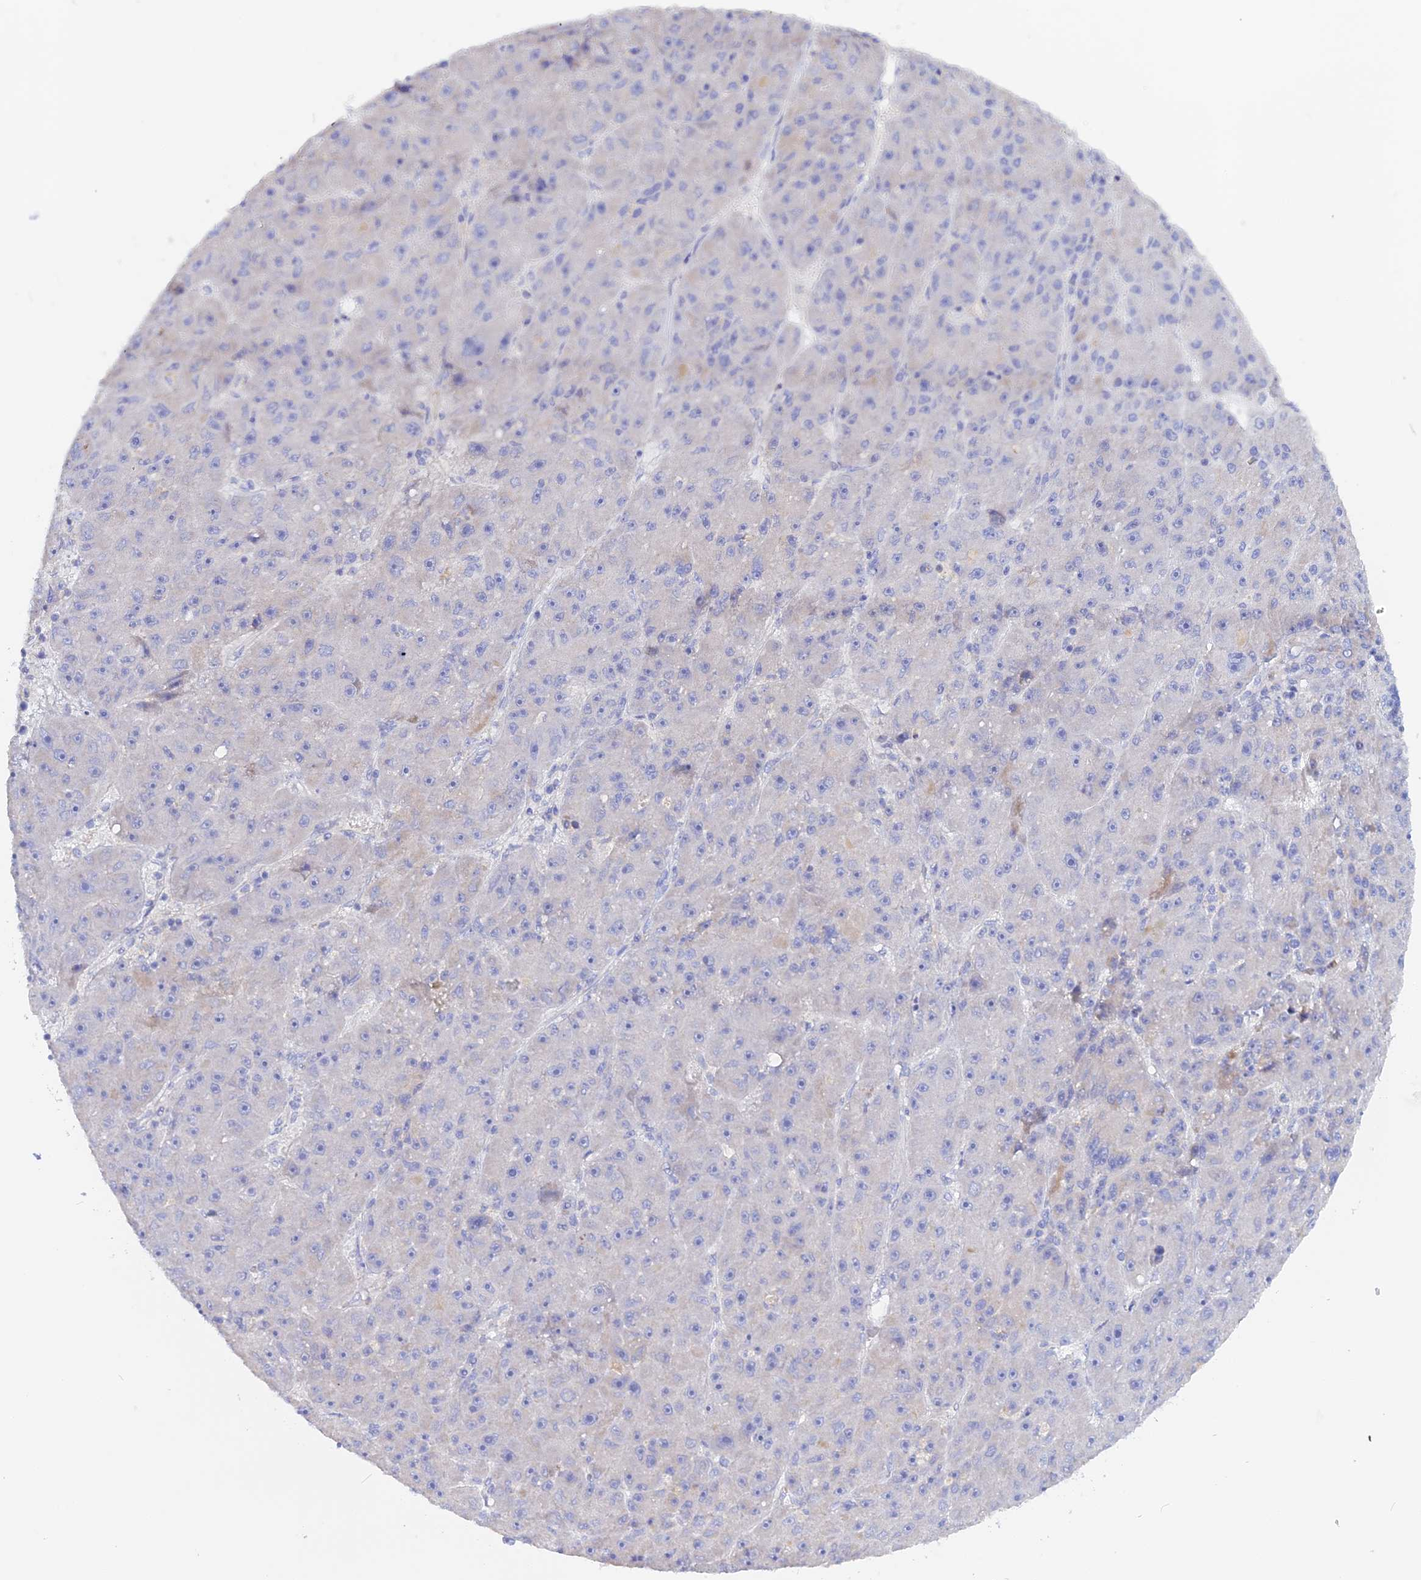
{"staining": {"intensity": "negative", "quantity": "none", "location": "none"}, "tissue": "liver cancer", "cell_type": "Tumor cells", "image_type": "cancer", "snomed": [{"axis": "morphology", "description": "Carcinoma, Hepatocellular, NOS"}, {"axis": "topography", "description": "Liver"}], "caption": "Liver cancer stained for a protein using IHC shows no staining tumor cells.", "gene": "ADGRA1", "patient": {"sex": "male", "age": 67}}